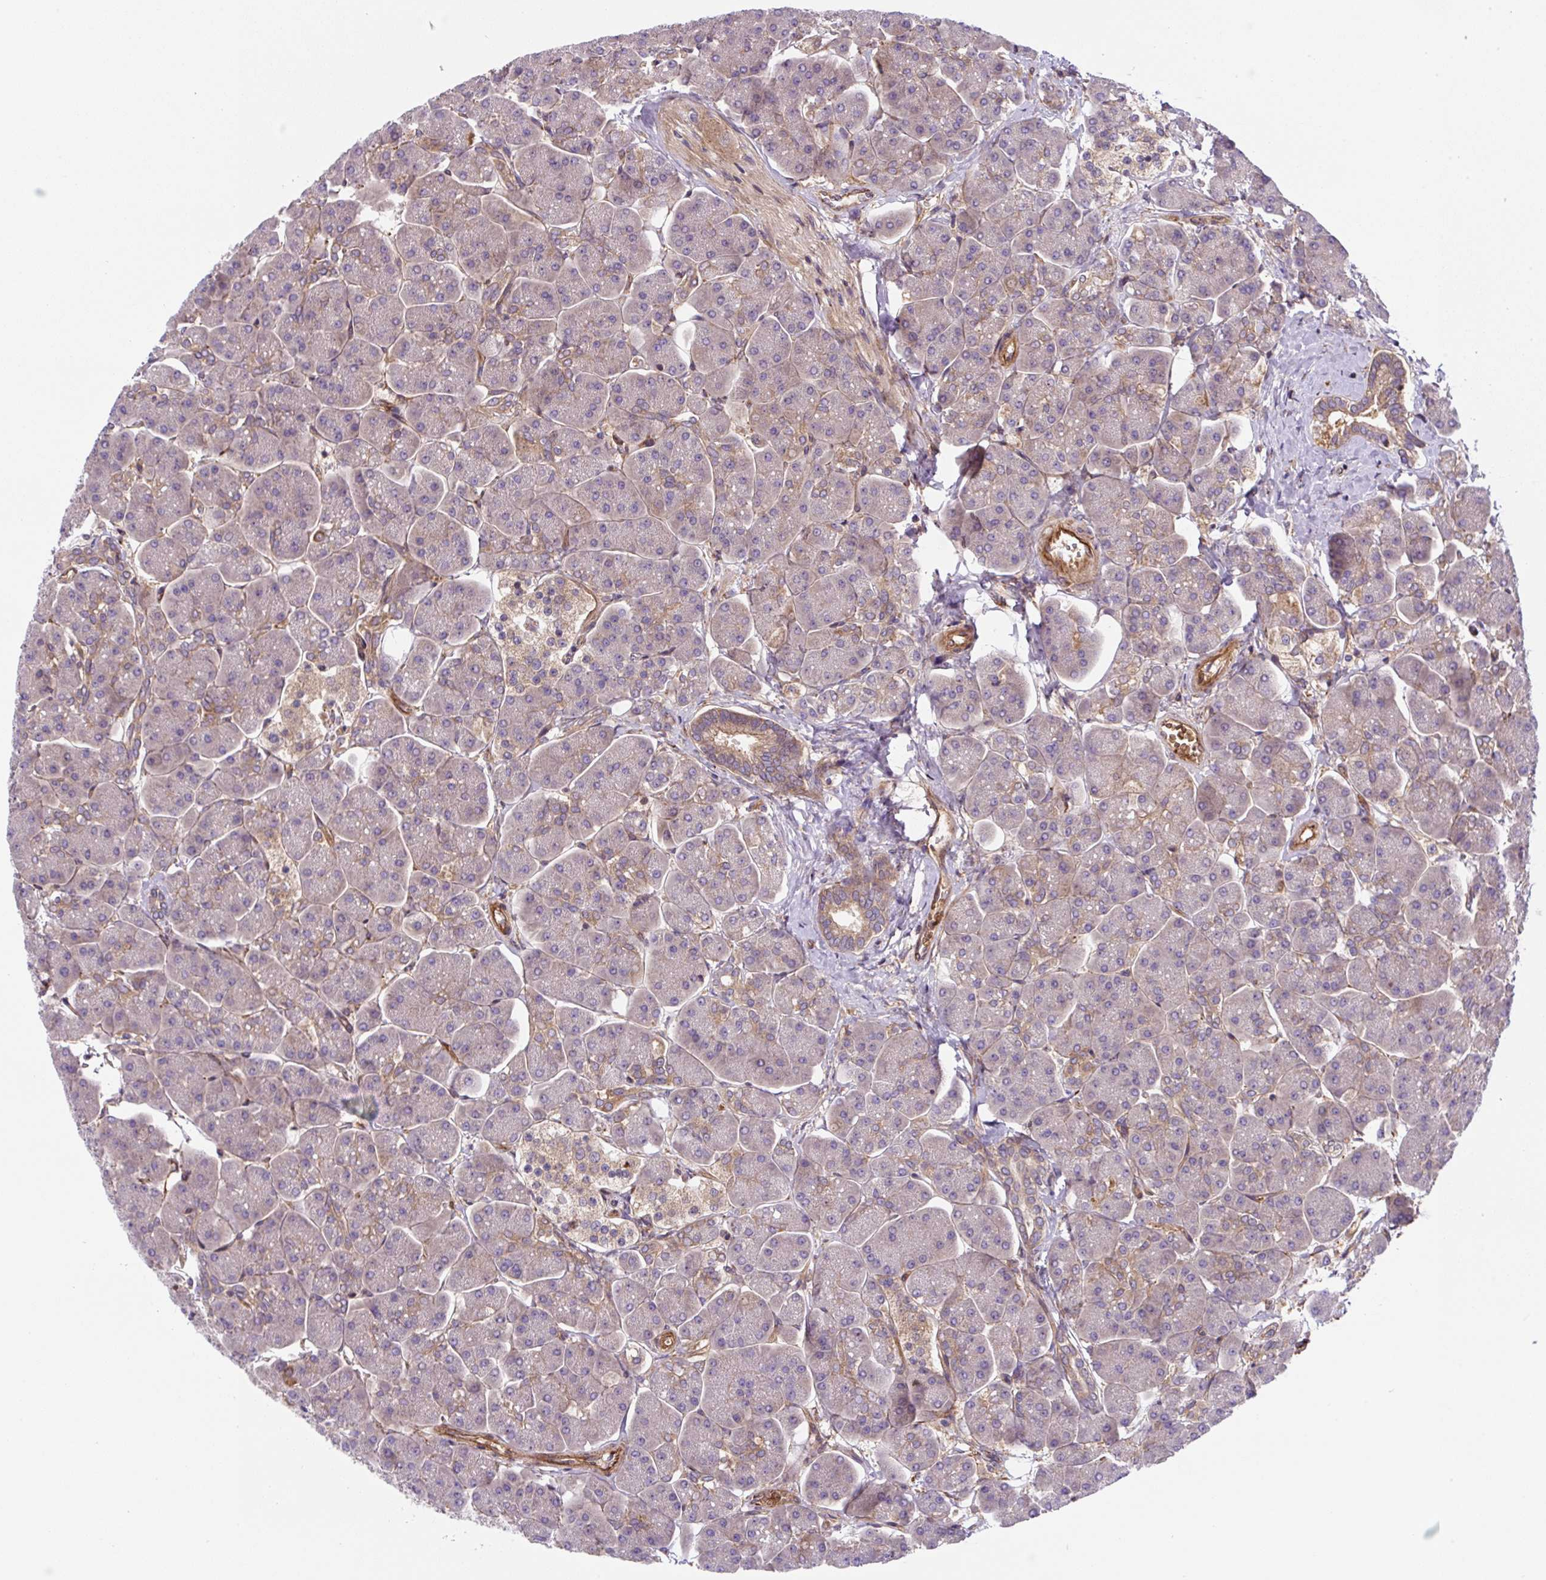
{"staining": {"intensity": "moderate", "quantity": "<25%", "location": "cytoplasmic/membranous"}, "tissue": "pancreas", "cell_type": "Exocrine glandular cells", "image_type": "normal", "snomed": [{"axis": "morphology", "description": "Normal tissue, NOS"}, {"axis": "topography", "description": "Pancreas"}, {"axis": "topography", "description": "Peripheral nerve tissue"}], "caption": "Pancreas stained with a brown dye exhibits moderate cytoplasmic/membranous positive positivity in about <25% of exocrine glandular cells.", "gene": "APOBEC3D", "patient": {"sex": "male", "age": 54}}